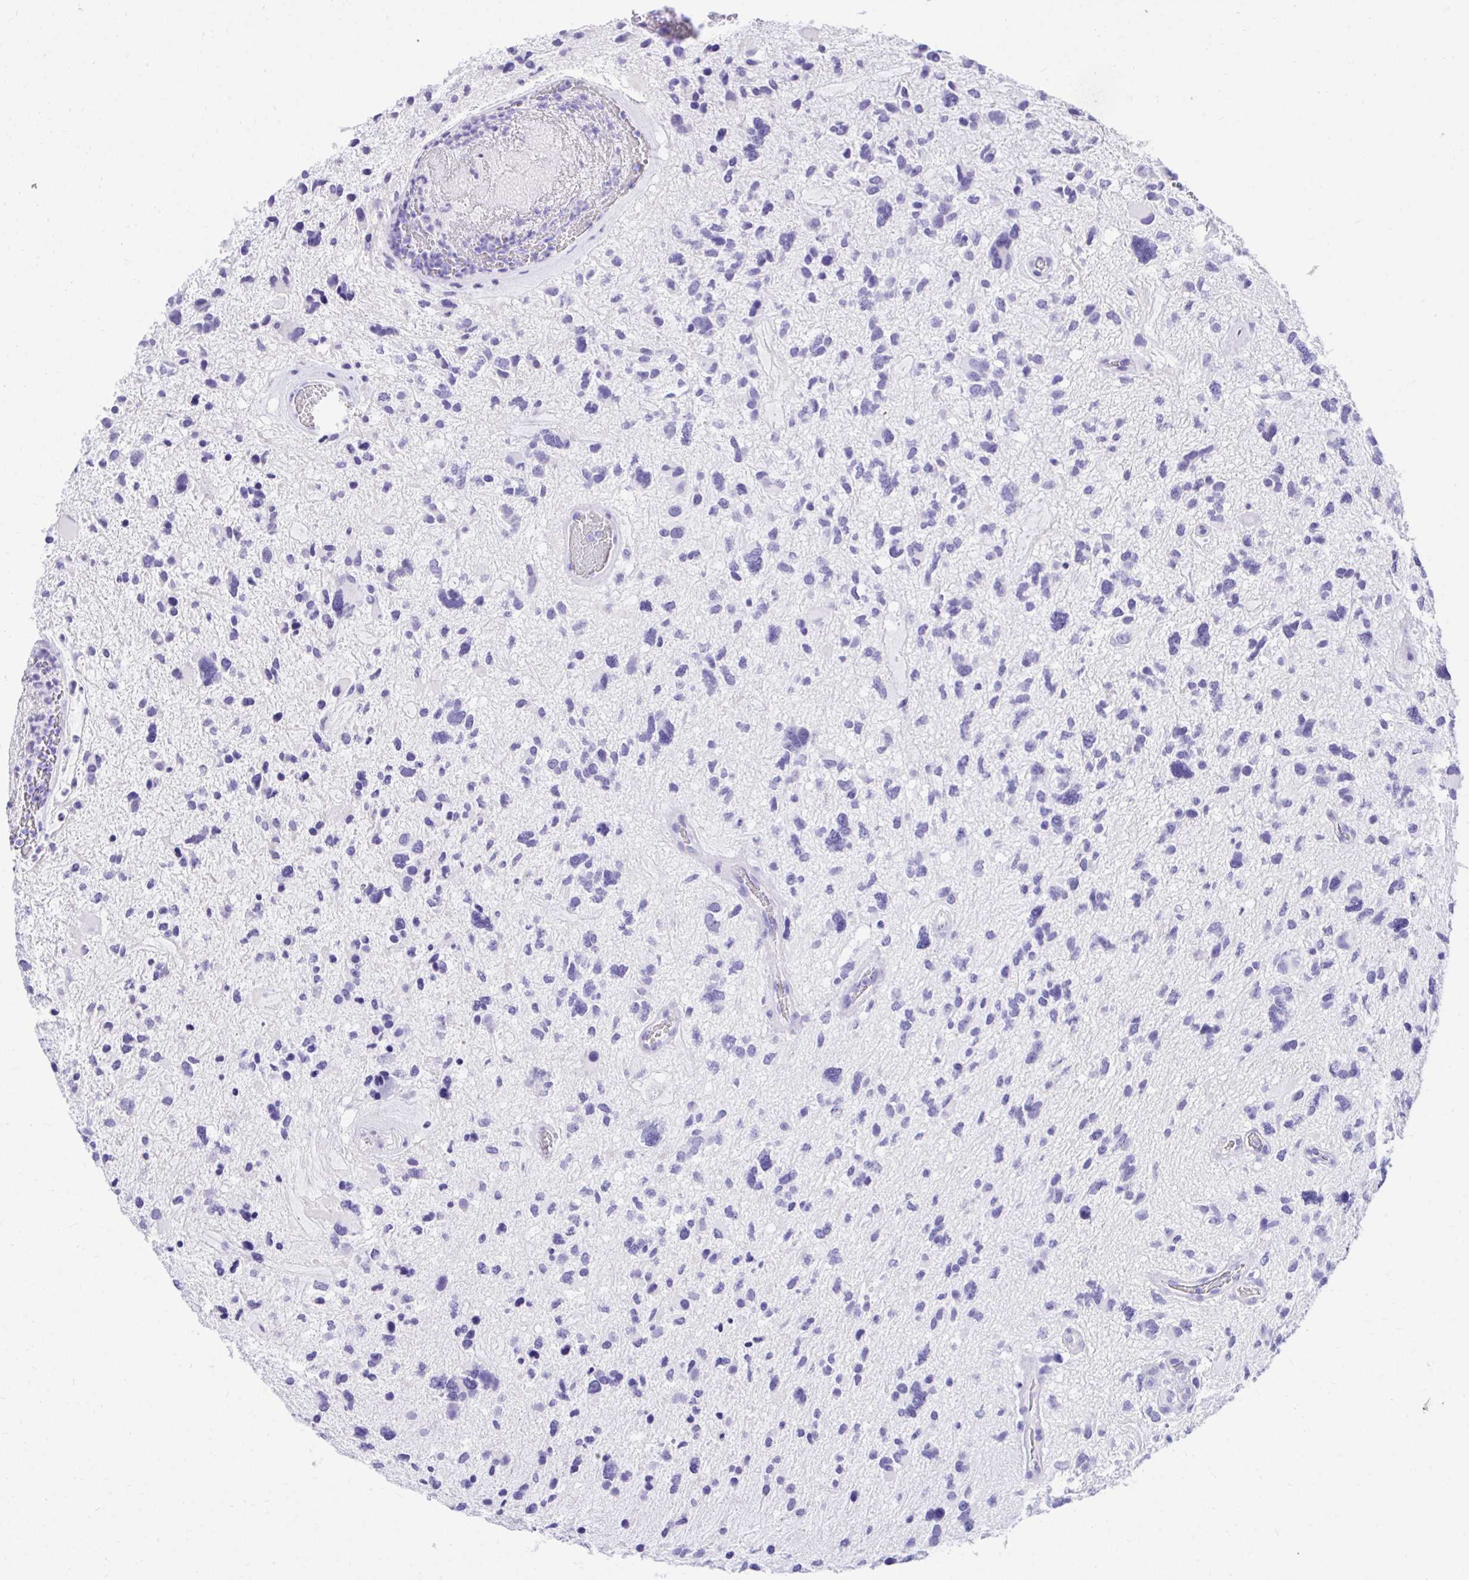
{"staining": {"intensity": "negative", "quantity": "none", "location": "none"}, "tissue": "glioma", "cell_type": "Tumor cells", "image_type": "cancer", "snomed": [{"axis": "morphology", "description": "Glioma, malignant, High grade"}, {"axis": "topography", "description": "Brain"}], "caption": "This is a histopathology image of immunohistochemistry (IHC) staining of malignant glioma (high-grade), which shows no staining in tumor cells.", "gene": "KCNN4", "patient": {"sex": "female", "age": 11}}